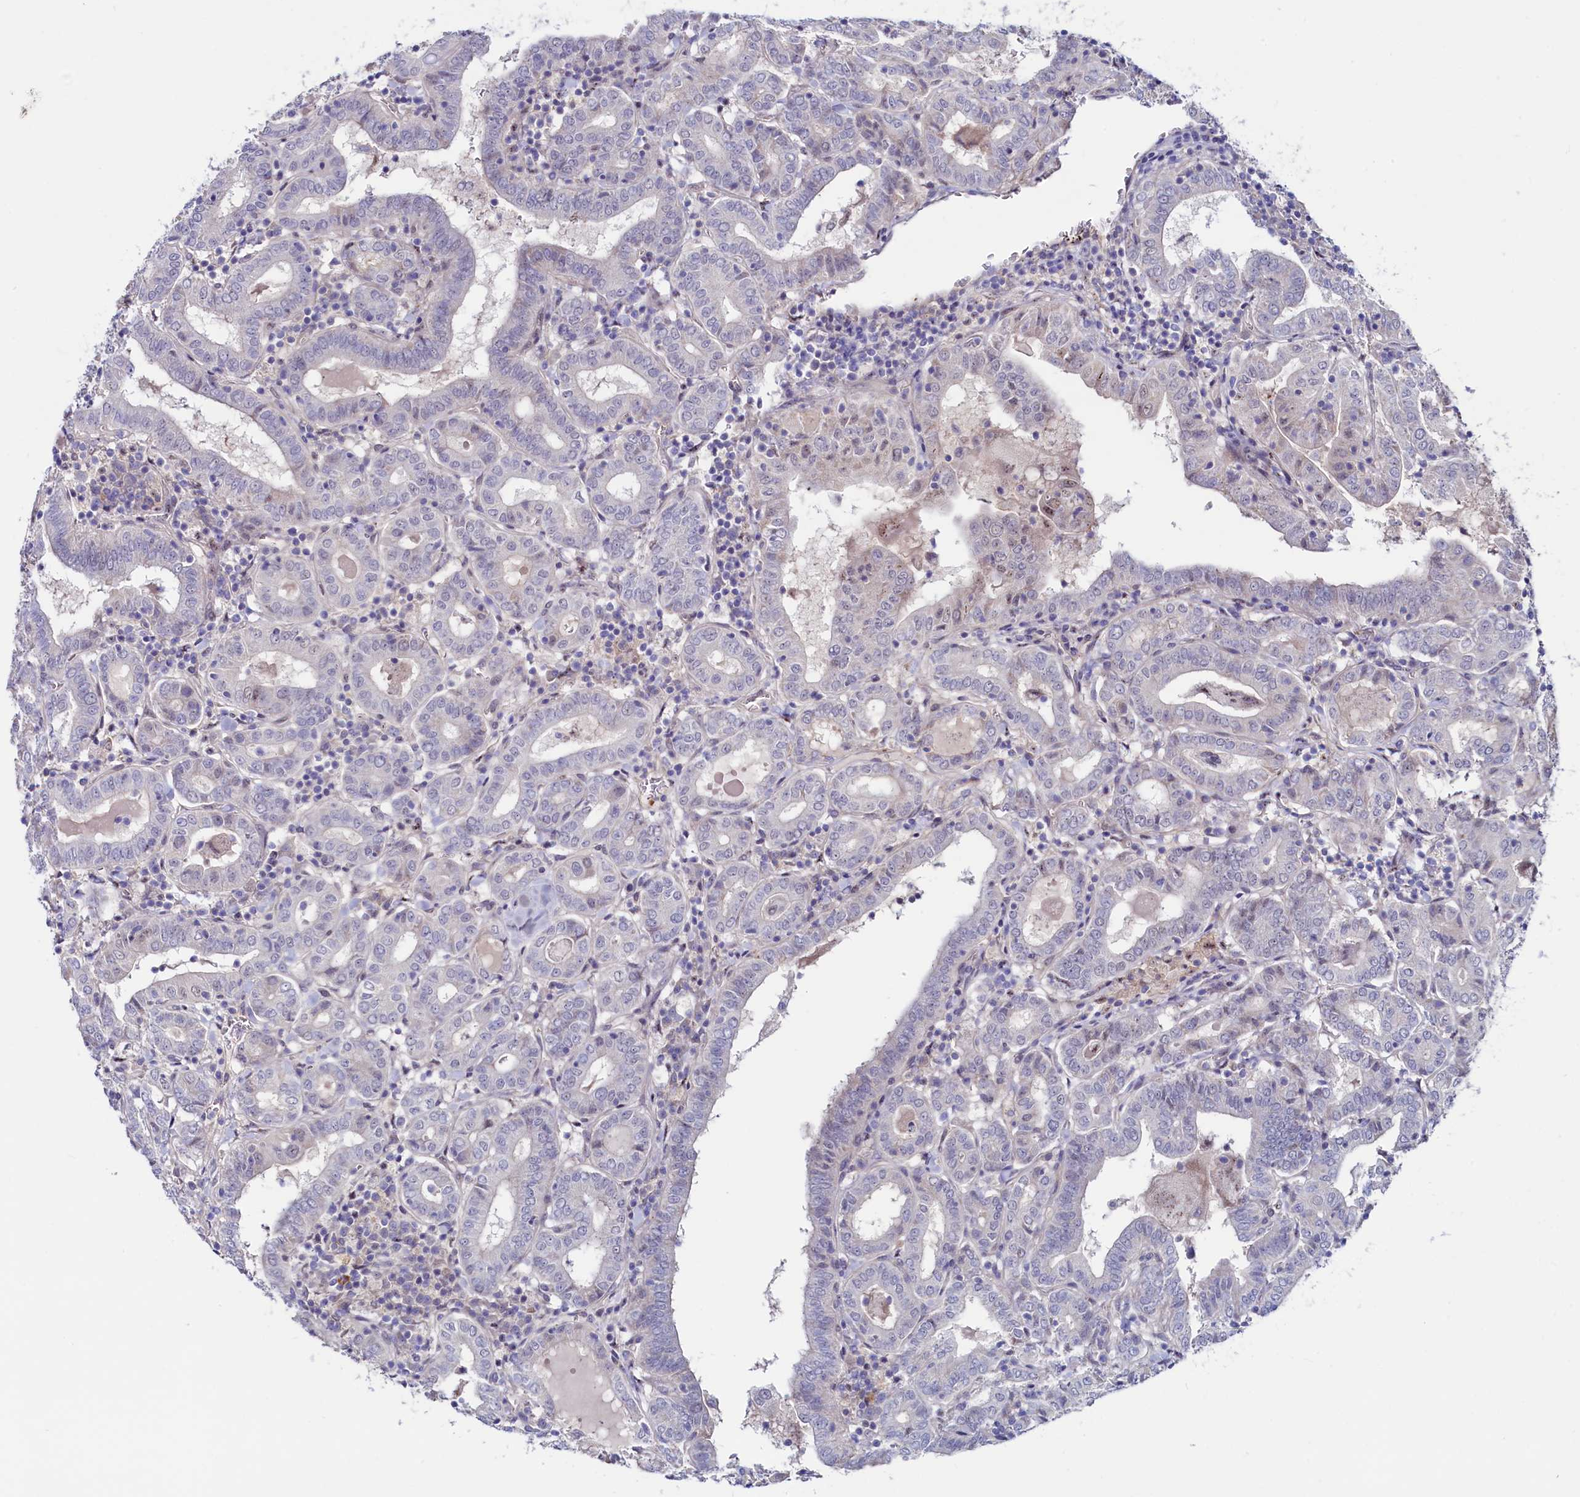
{"staining": {"intensity": "negative", "quantity": "none", "location": "none"}, "tissue": "thyroid cancer", "cell_type": "Tumor cells", "image_type": "cancer", "snomed": [{"axis": "morphology", "description": "Papillary adenocarcinoma, NOS"}, {"axis": "topography", "description": "Thyroid gland"}], "caption": "DAB immunohistochemical staining of papillary adenocarcinoma (thyroid) demonstrates no significant expression in tumor cells.", "gene": "ASTE1", "patient": {"sex": "female", "age": 72}}